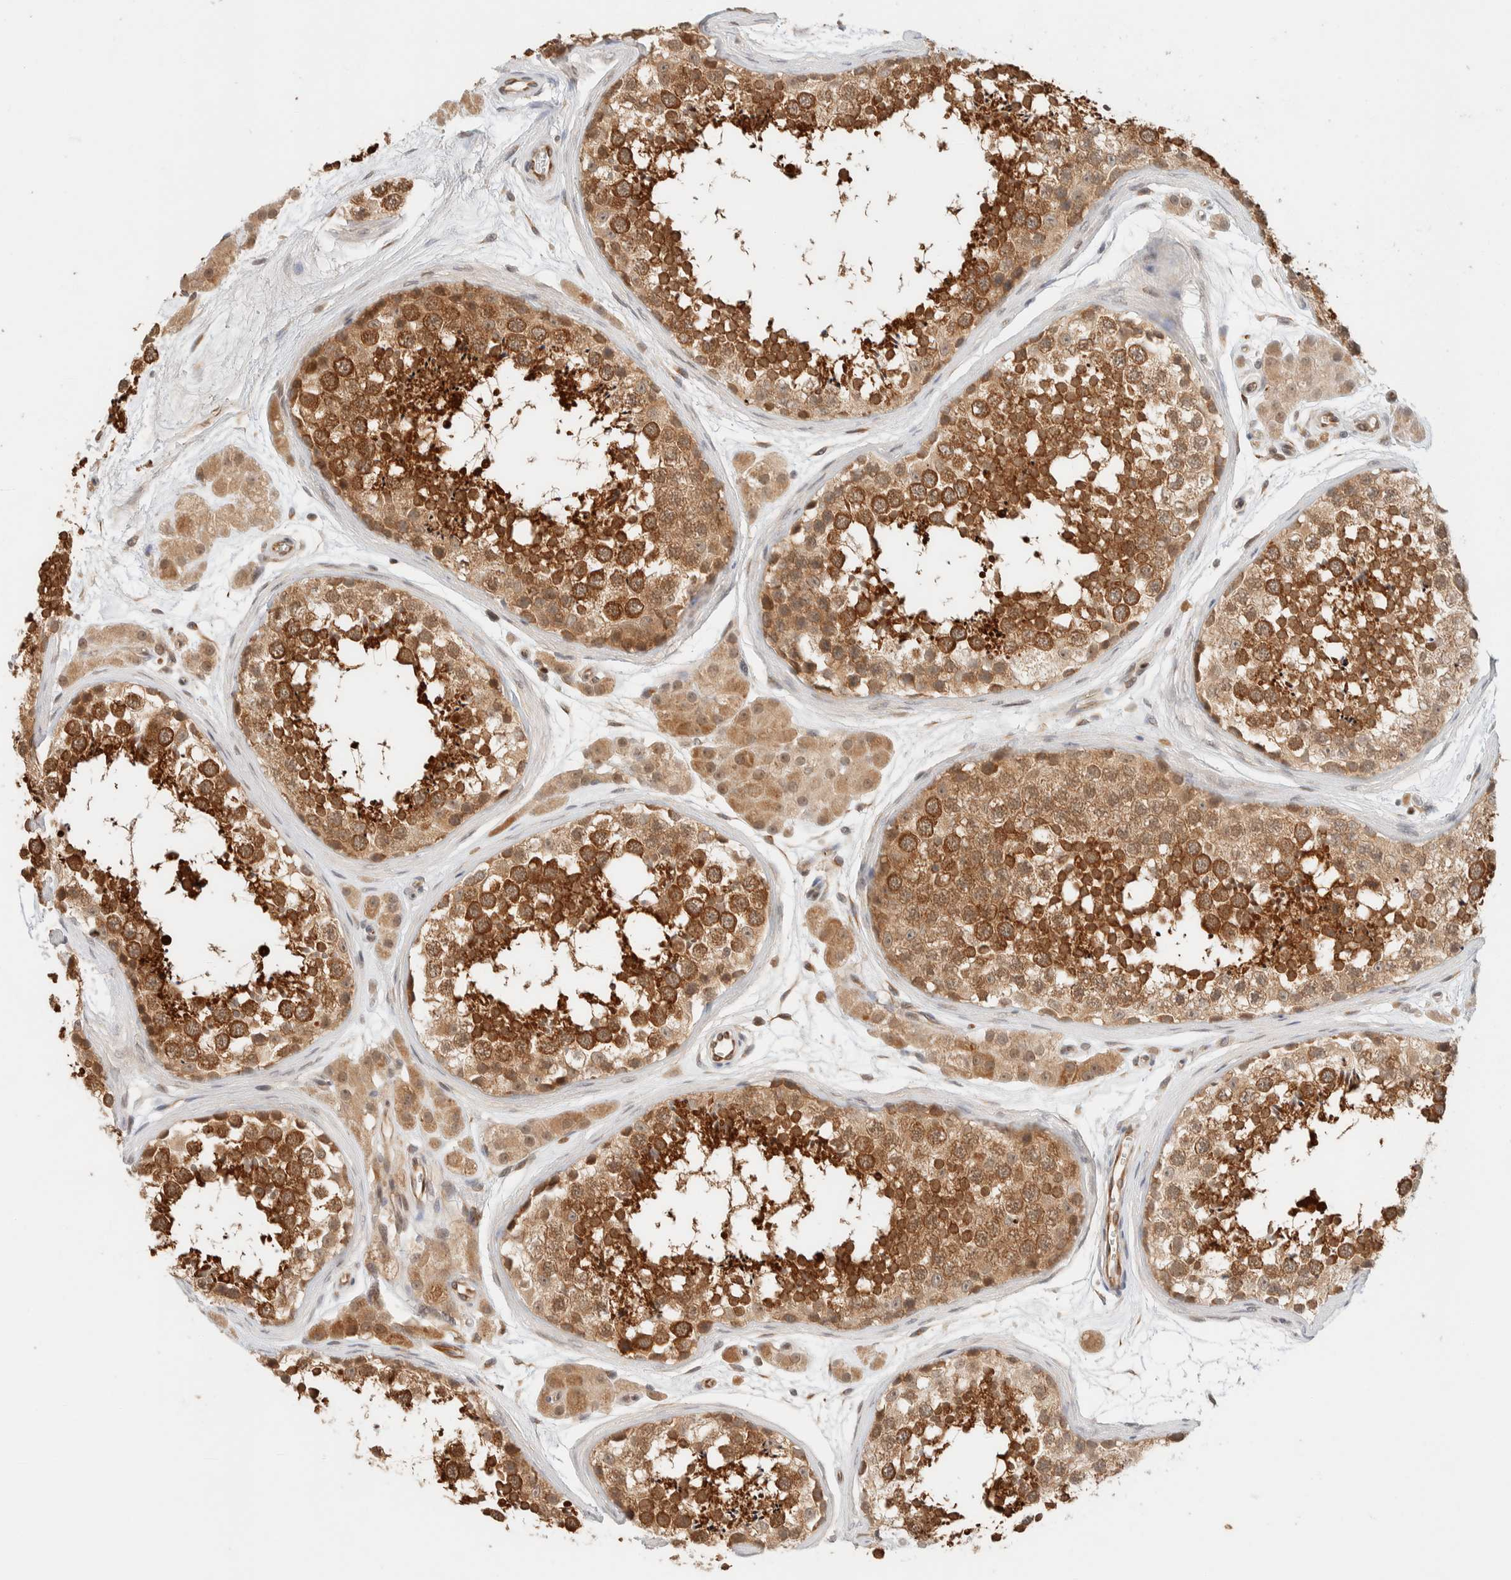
{"staining": {"intensity": "strong", "quantity": ">75%", "location": "cytoplasmic/membranous"}, "tissue": "testis", "cell_type": "Cells in seminiferous ducts", "image_type": "normal", "snomed": [{"axis": "morphology", "description": "Normal tissue, NOS"}, {"axis": "topography", "description": "Testis"}], "caption": "A high-resolution micrograph shows immunohistochemistry (IHC) staining of benign testis, which reveals strong cytoplasmic/membranous expression in approximately >75% of cells in seminiferous ducts. (Brightfield microscopy of DAB IHC at high magnification).", "gene": "C8orf76", "patient": {"sex": "male", "age": 56}}